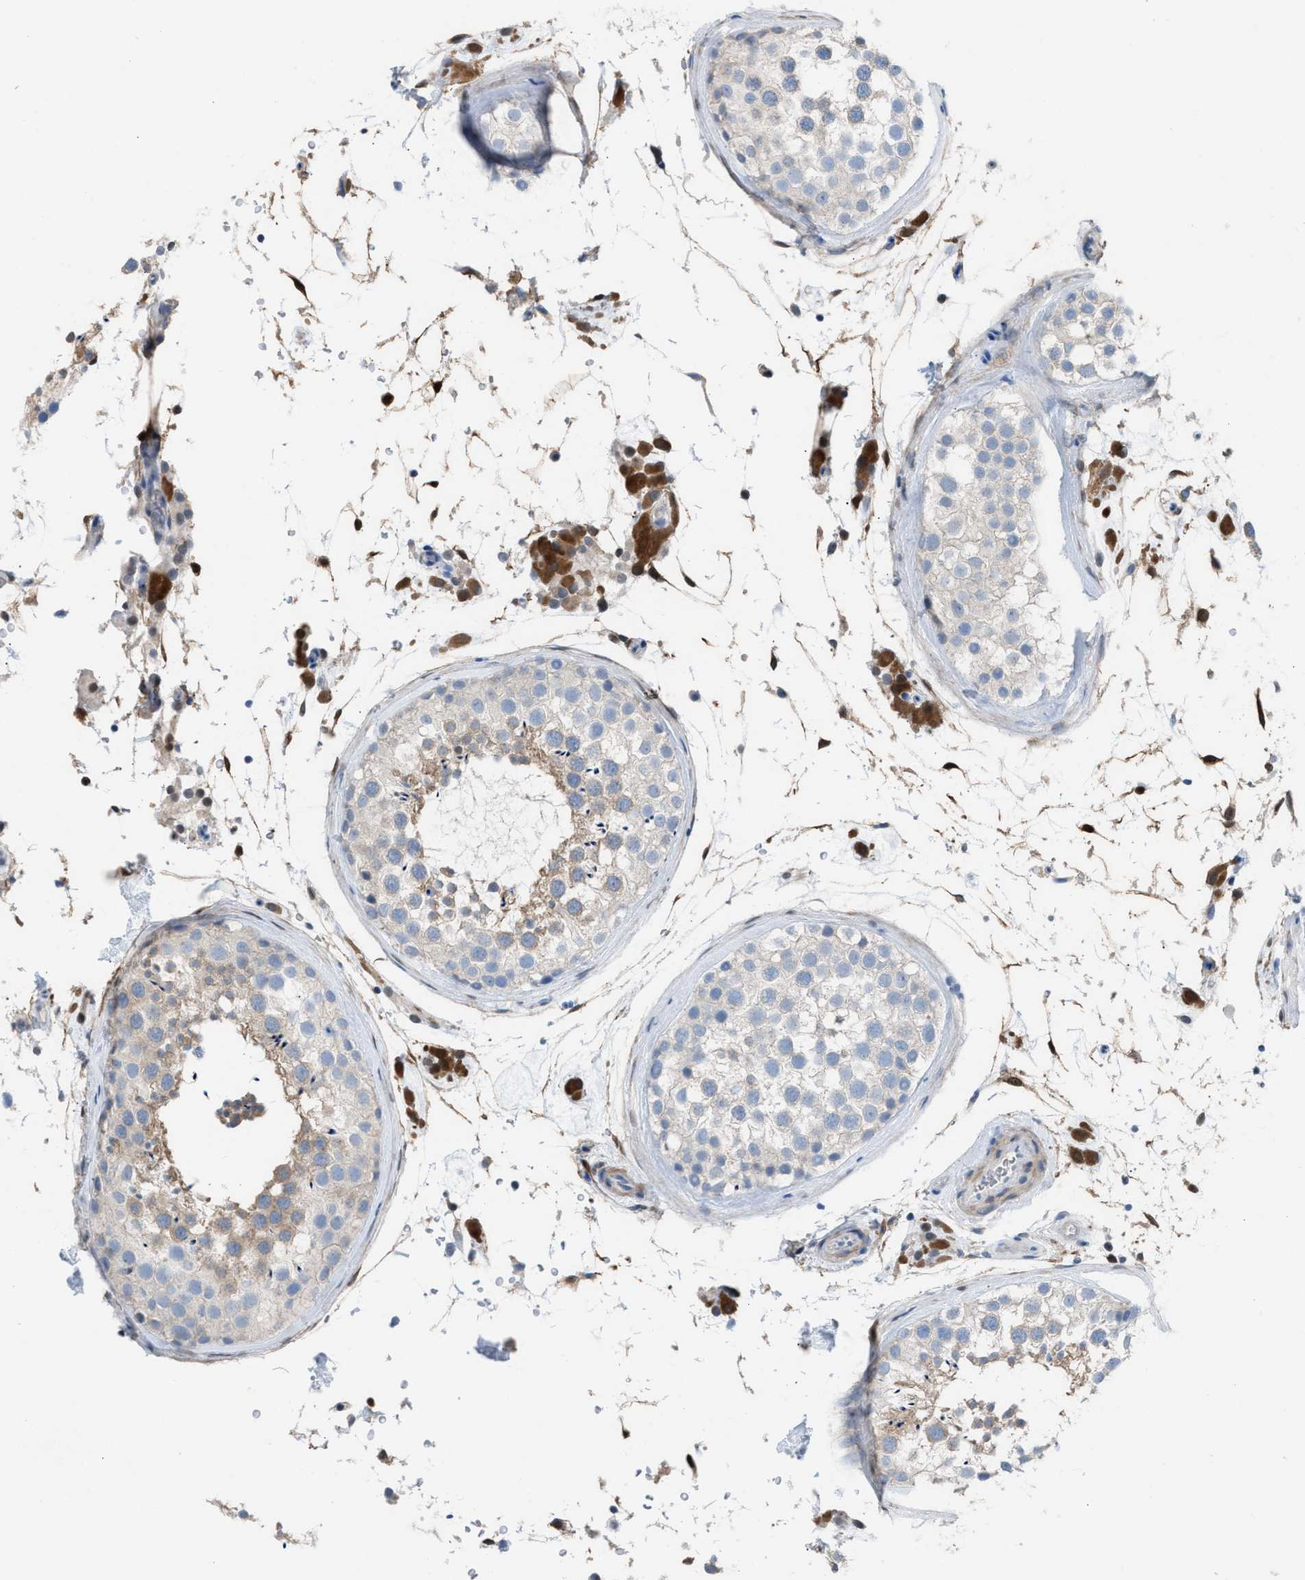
{"staining": {"intensity": "weak", "quantity": "<25%", "location": "cytoplasmic/membranous"}, "tissue": "testis", "cell_type": "Cells in seminiferous ducts", "image_type": "normal", "snomed": [{"axis": "morphology", "description": "Normal tissue, NOS"}, {"axis": "topography", "description": "Testis"}], "caption": "Testis stained for a protein using IHC reveals no staining cells in seminiferous ducts.", "gene": "ASPA", "patient": {"sex": "male", "age": 46}}